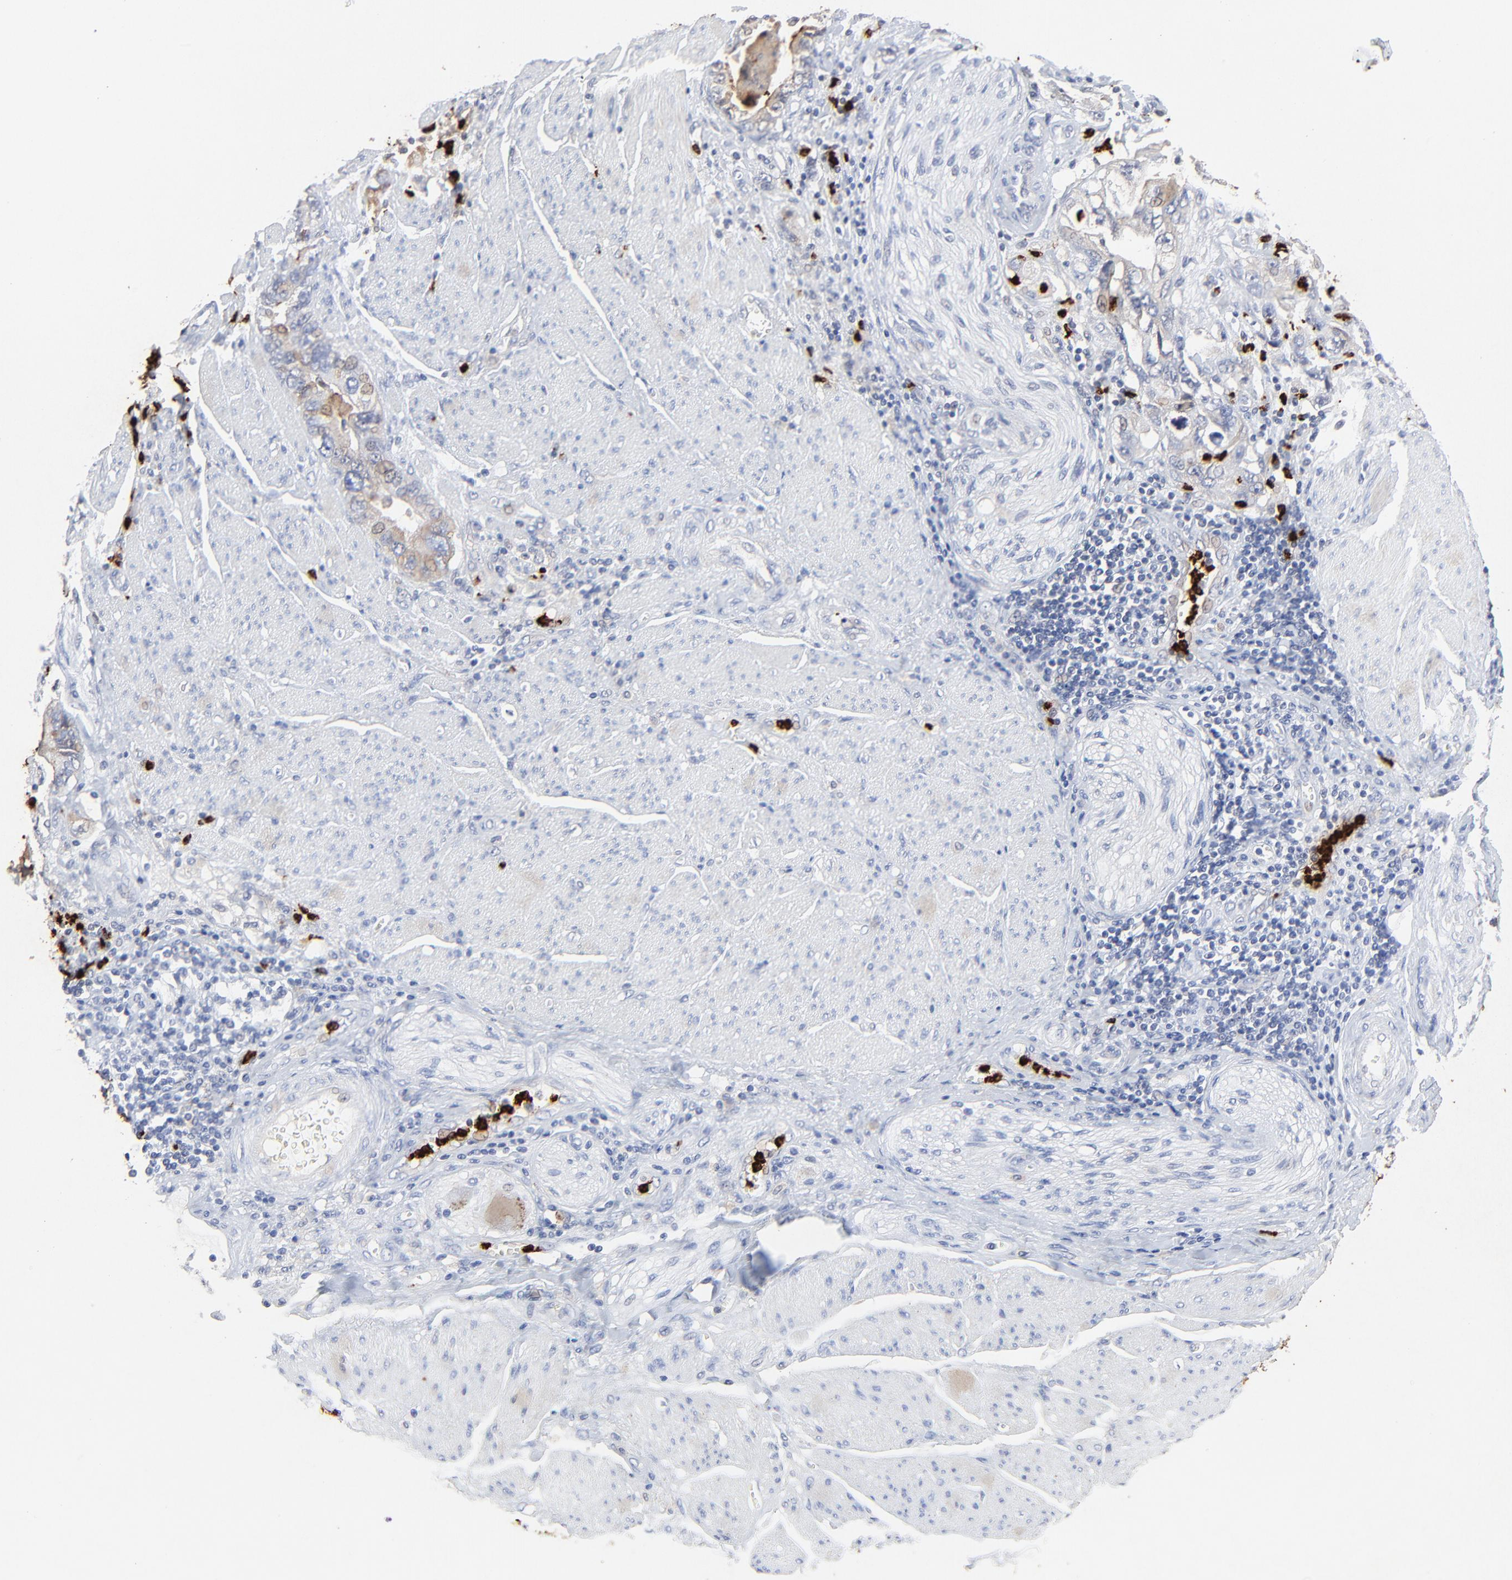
{"staining": {"intensity": "moderate", "quantity": "25%-75%", "location": "cytoplasmic/membranous"}, "tissue": "stomach cancer", "cell_type": "Tumor cells", "image_type": "cancer", "snomed": [{"axis": "morphology", "description": "Adenocarcinoma, NOS"}, {"axis": "topography", "description": "Pancreas"}, {"axis": "topography", "description": "Stomach, upper"}], "caption": "A micrograph of adenocarcinoma (stomach) stained for a protein demonstrates moderate cytoplasmic/membranous brown staining in tumor cells. Using DAB (3,3'-diaminobenzidine) (brown) and hematoxylin (blue) stains, captured at high magnification using brightfield microscopy.", "gene": "LCN2", "patient": {"sex": "male", "age": 77}}